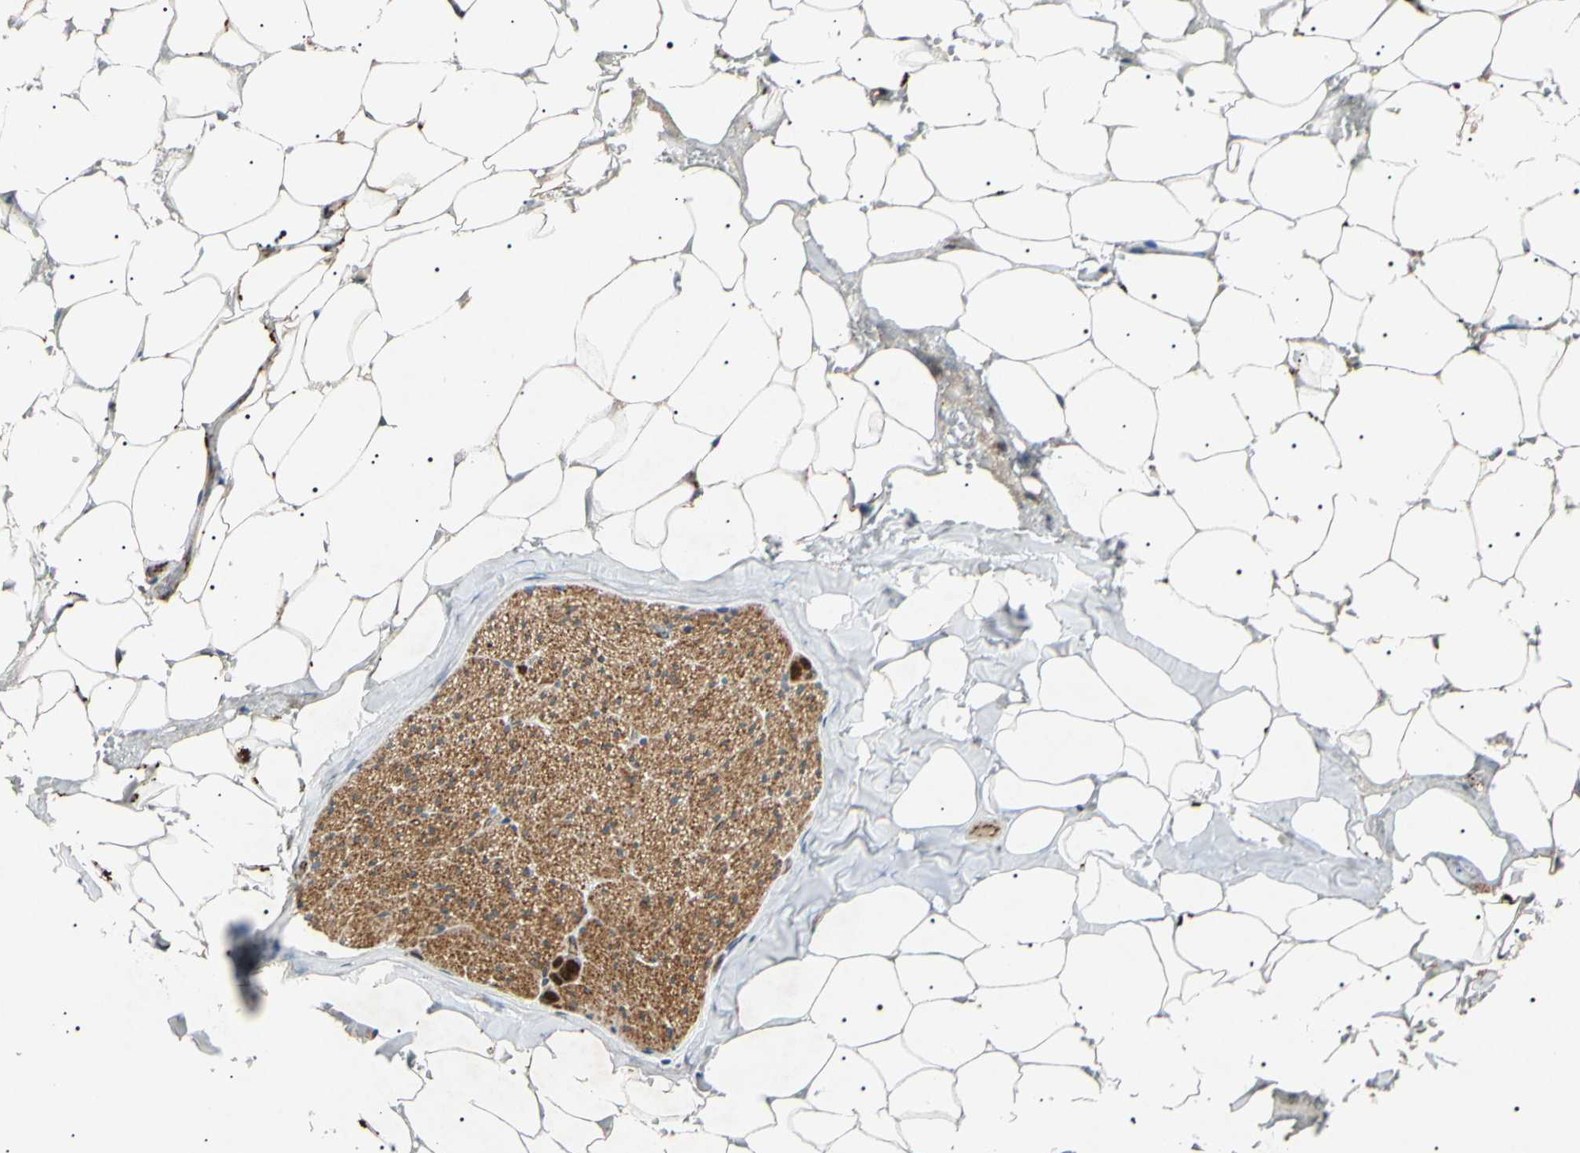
{"staining": {"intensity": "weak", "quantity": ">75%", "location": "cytoplasmic/membranous"}, "tissue": "adipose tissue", "cell_type": "Adipocytes", "image_type": "normal", "snomed": [{"axis": "morphology", "description": "Normal tissue, NOS"}, {"axis": "topography", "description": "Peripheral nerve tissue"}], "caption": "This photomicrograph demonstrates IHC staining of normal human adipose tissue, with low weak cytoplasmic/membranous staining in approximately >75% of adipocytes.", "gene": "TUBB4A", "patient": {"sex": "male", "age": 70}}